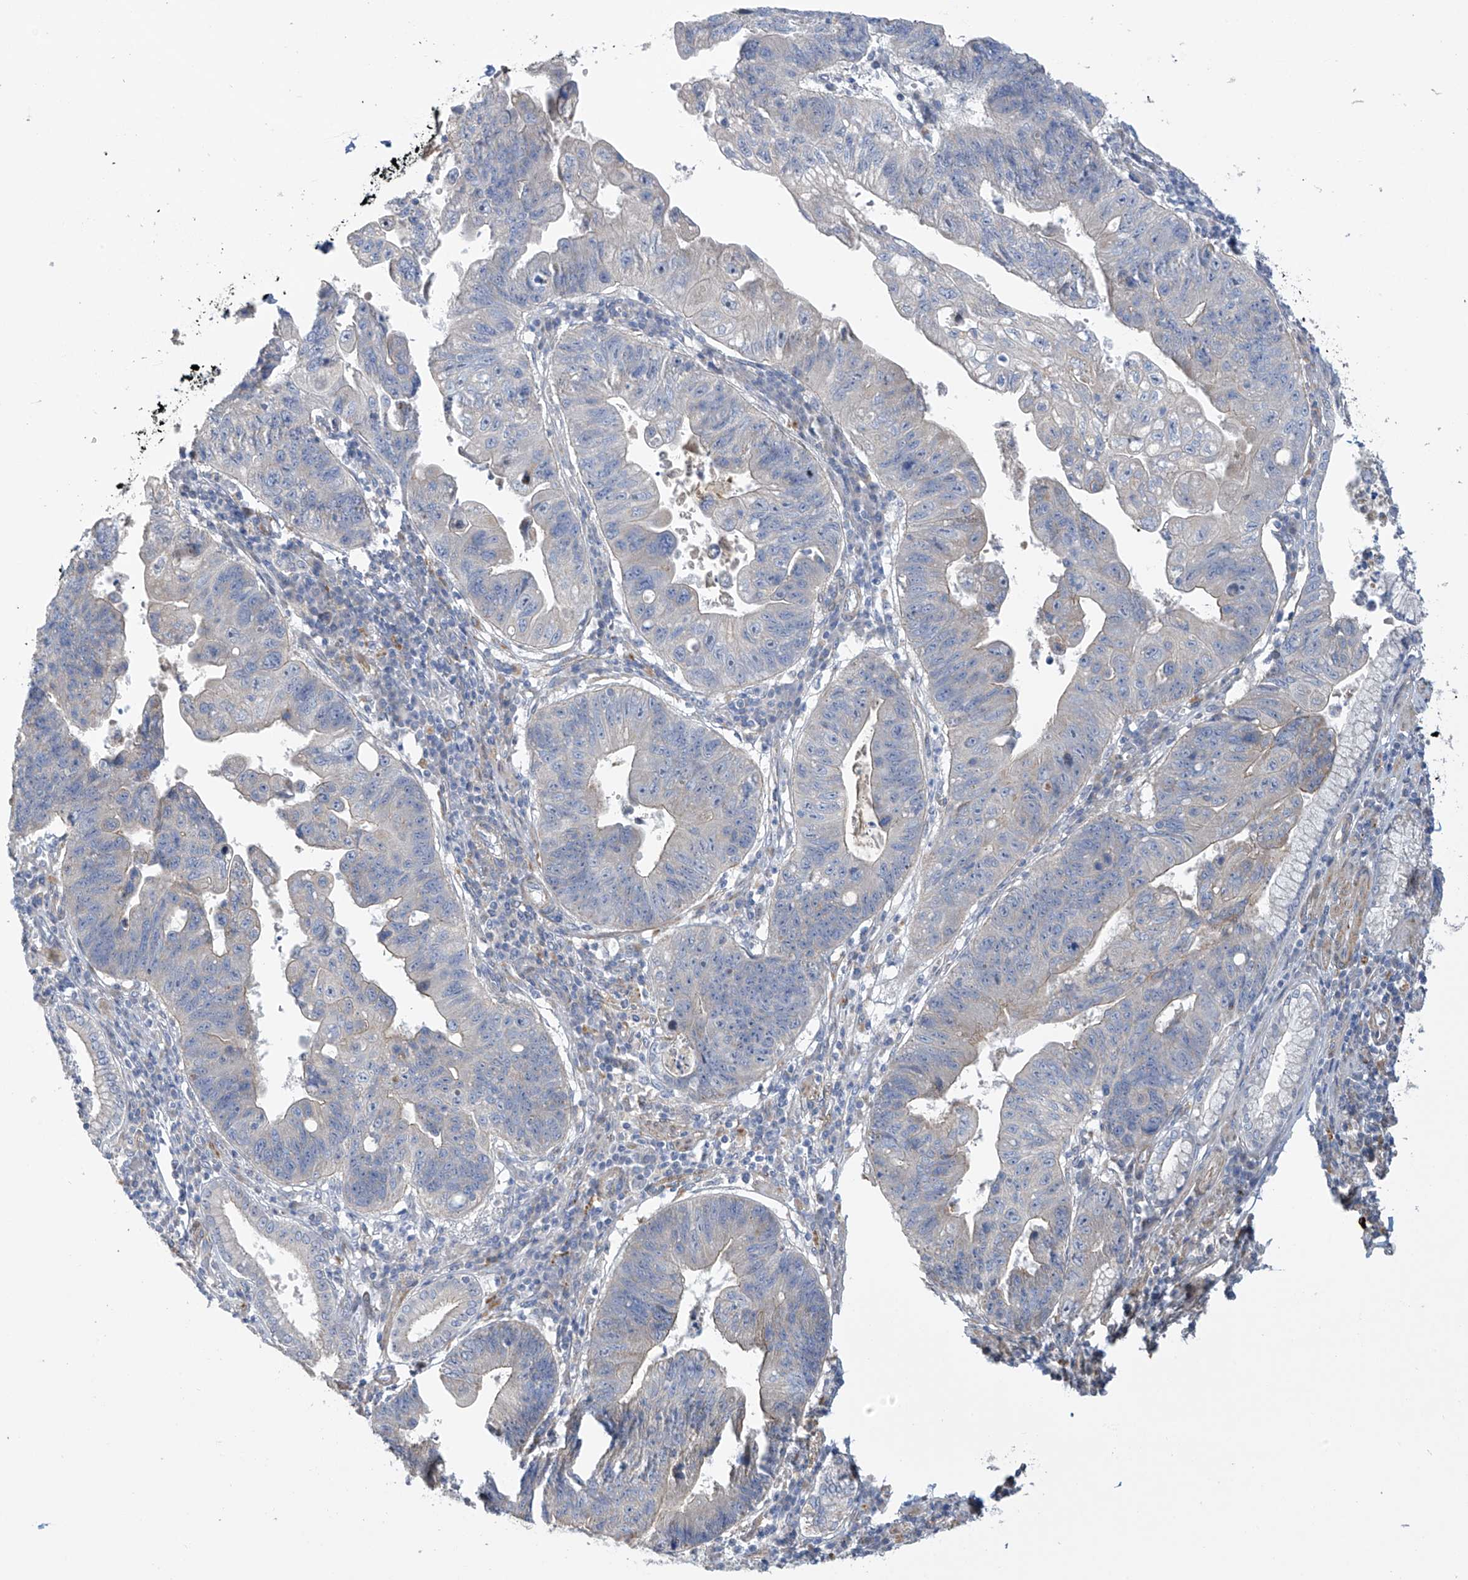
{"staining": {"intensity": "moderate", "quantity": "<25%", "location": "cytoplasmic/membranous"}, "tissue": "stomach cancer", "cell_type": "Tumor cells", "image_type": "cancer", "snomed": [{"axis": "morphology", "description": "Adenocarcinoma, NOS"}, {"axis": "topography", "description": "Stomach"}], "caption": "DAB (3,3'-diaminobenzidine) immunohistochemical staining of adenocarcinoma (stomach) demonstrates moderate cytoplasmic/membranous protein staining in approximately <25% of tumor cells. (Brightfield microscopy of DAB IHC at high magnification).", "gene": "ZNF641", "patient": {"sex": "male", "age": 59}}